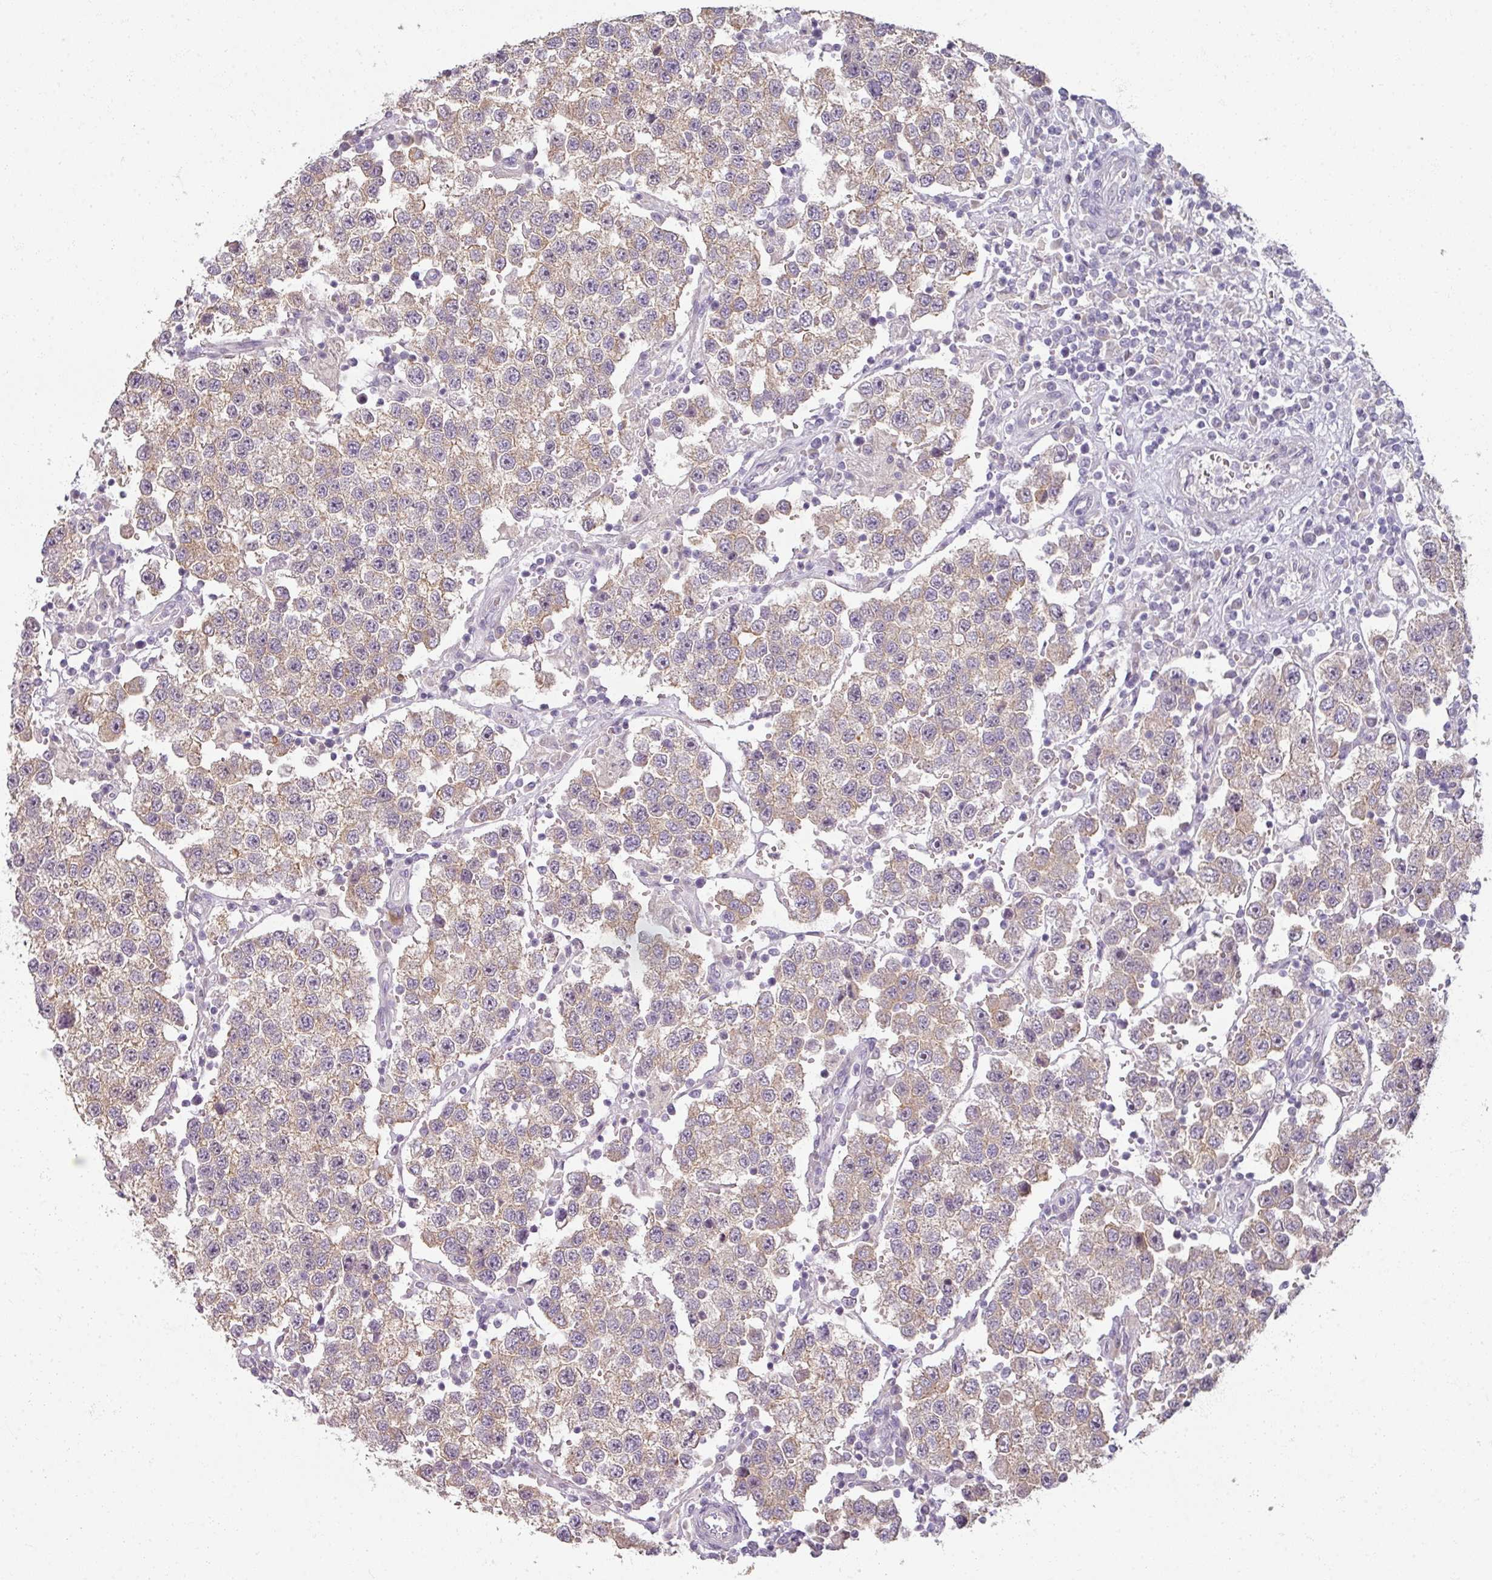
{"staining": {"intensity": "weak", "quantity": ">75%", "location": "cytoplasmic/membranous"}, "tissue": "testis cancer", "cell_type": "Tumor cells", "image_type": "cancer", "snomed": [{"axis": "morphology", "description": "Seminoma, NOS"}, {"axis": "topography", "description": "Testis"}], "caption": "This image shows immunohistochemistry (IHC) staining of testis cancer (seminoma), with low weak cytoplasmic/membranous staining in approximately >75% of tumor cells.", "gene": "MYMK", "patient": {"sex": "male", "age": 37}}